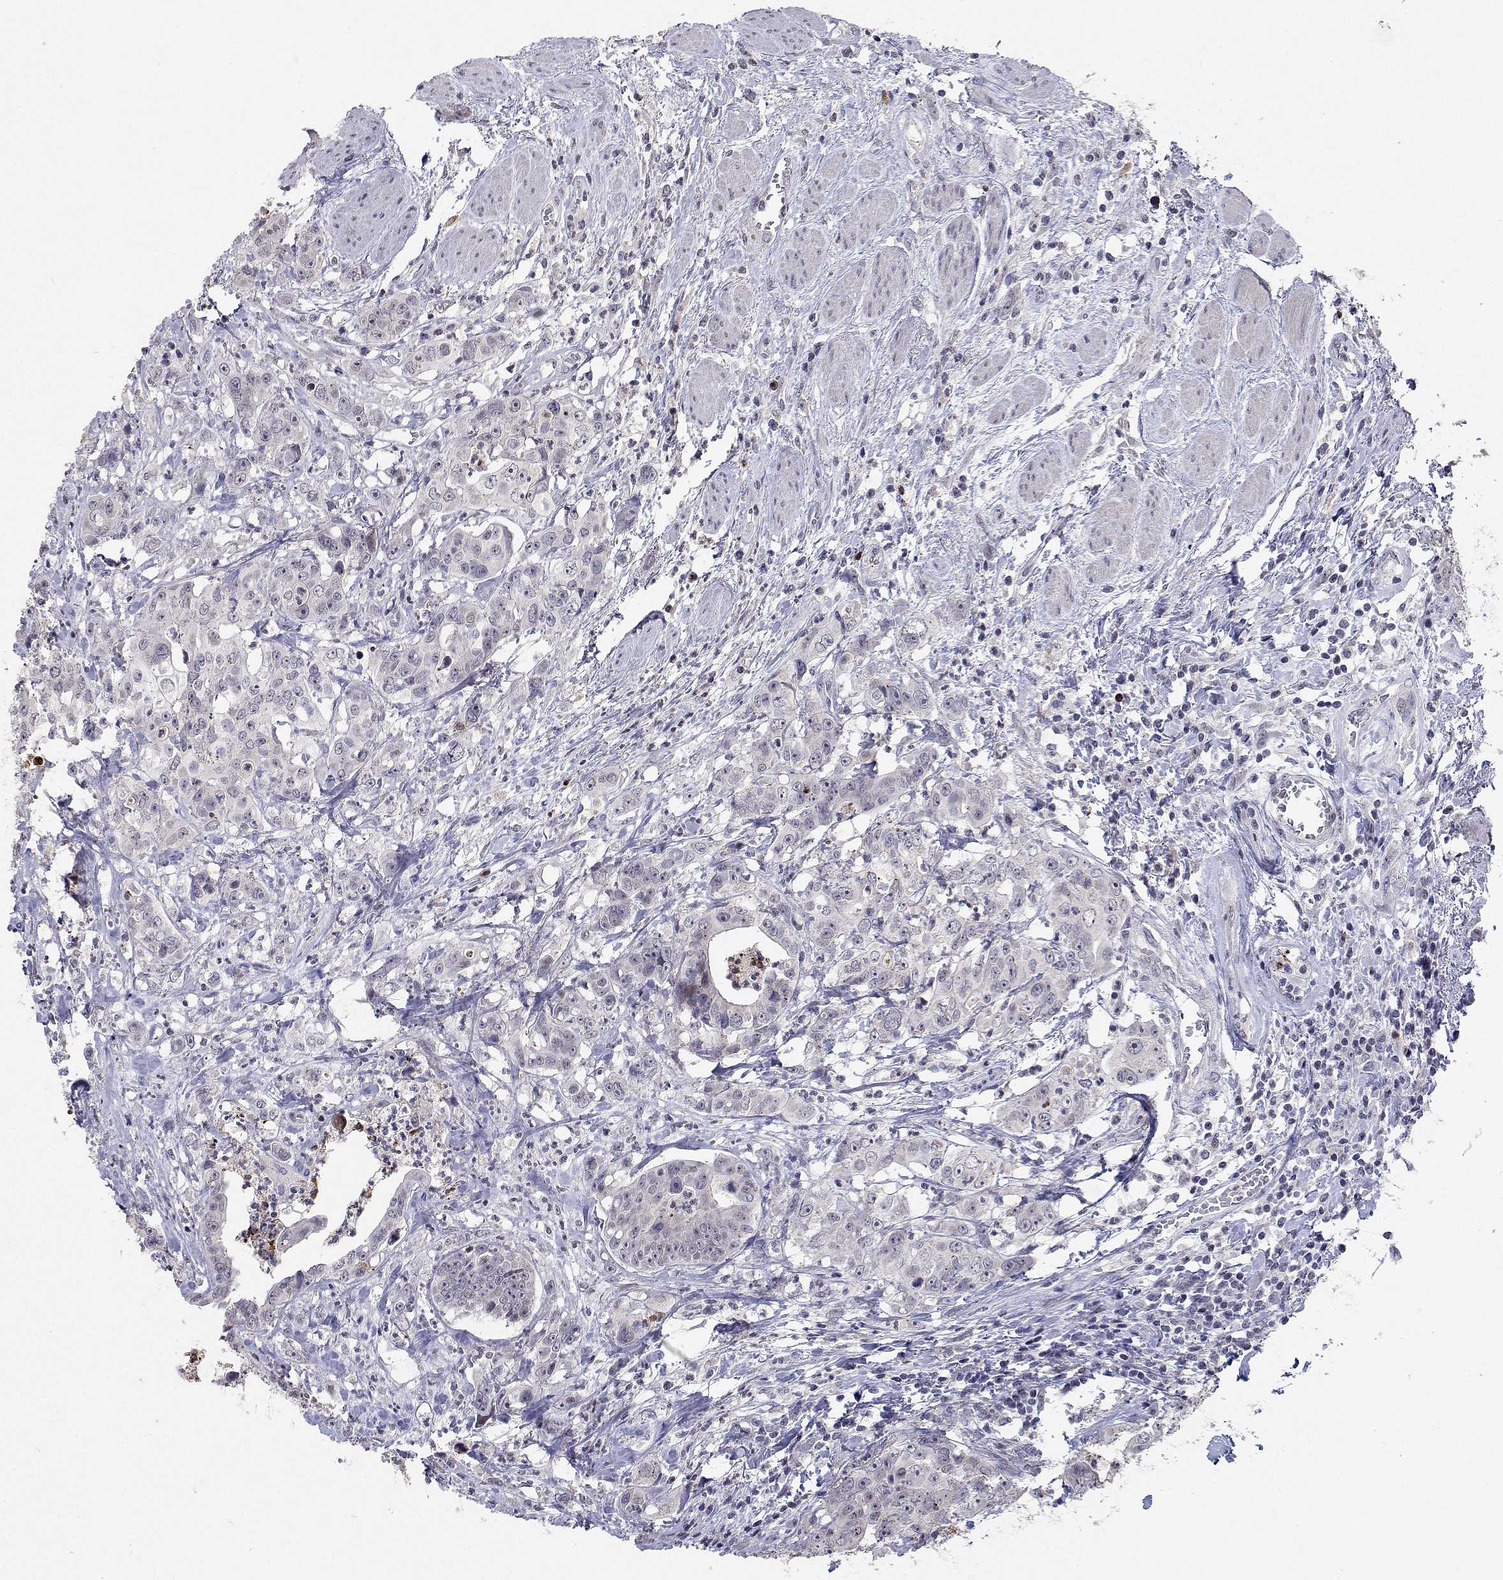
{"staining": {"intensity": "negative", "quantity": "none", "location": "none"}, "tissue": "colorectal cancer", "cell_type": "Tumor cells", "image_type": "cancer", "snomed": [{"axis": "morphology", "description": "Adenocarcinoma, NOS"}, {"axis": "topography", "description": "Rectum"}], "caption": "Image shows no protein expression in tumor cells of colorectal adenocarcinoma tissue. The staining was performed using DAB to visualize the protein expression in brown, while the nuclei were stained in blue with hematoxylin (Magnification: 20x).", "gene": "RBPJL", "patient": {"sex": "female", "age": 62}}